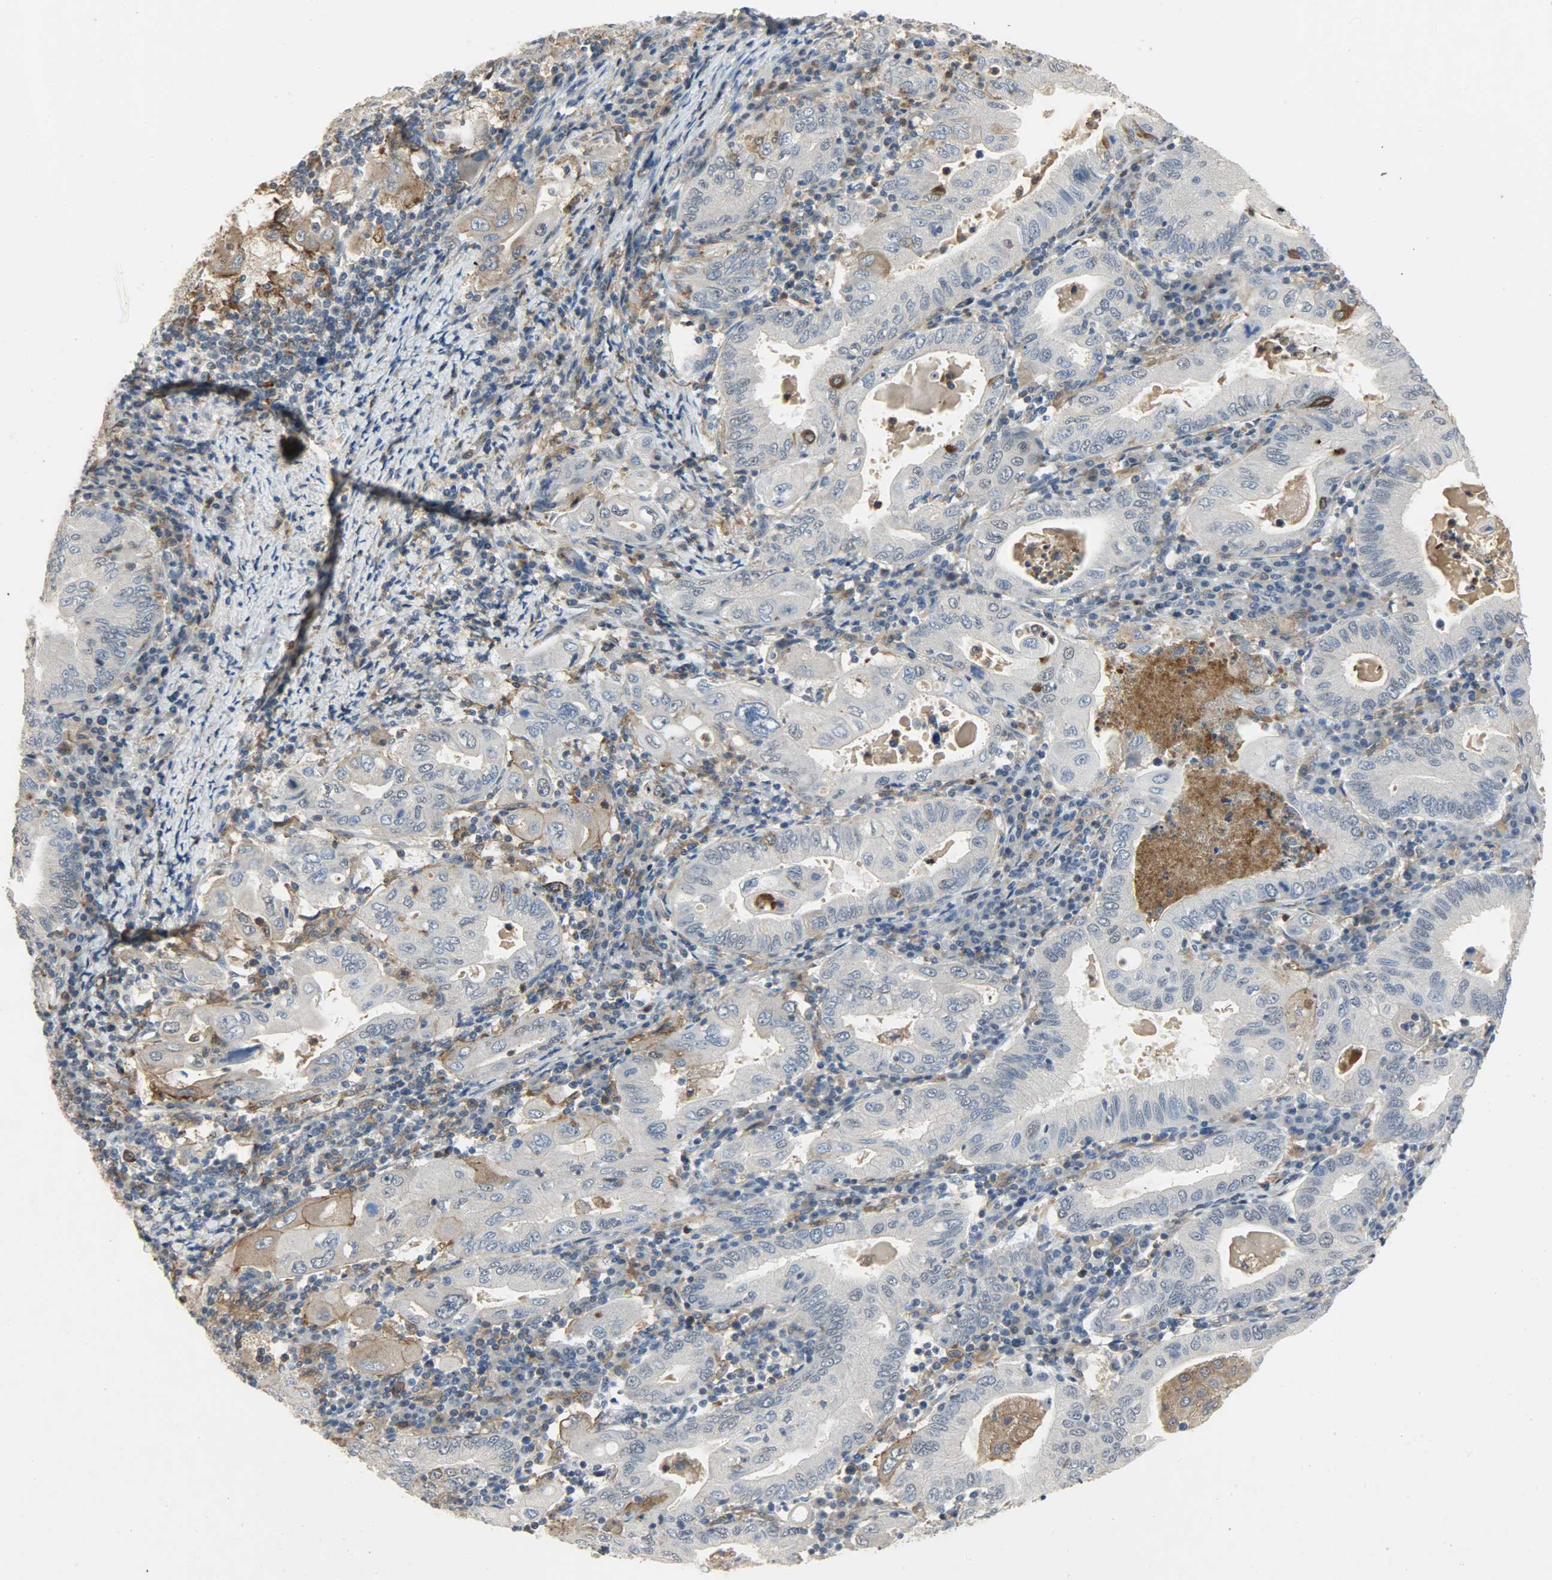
{"staining": {"intensity": "negative", "quantity": "none", "location": "none"}, "tissue": "stomach cancer", "cell_type": "Tumor cells", "image_type": "cancer", "snomed": [{"axis": "morphology", "description": "Normal tissue, NOS"}, {"axis": "morphology", "description": "Adenocarcinoma, NOS"}, {"axis": "topography", "description": "Esophagus"}, {"axis": "topography", "description": "Stomach, upper"}, {"axis": "topography", "description": "Peripheral nerve tissue"}], "caption": "Tumor cells are negative for protein expression in human stomach adenocarcinoma.", "gene": "SKAP2", "patient": {"sex": "male", "age": 62}}